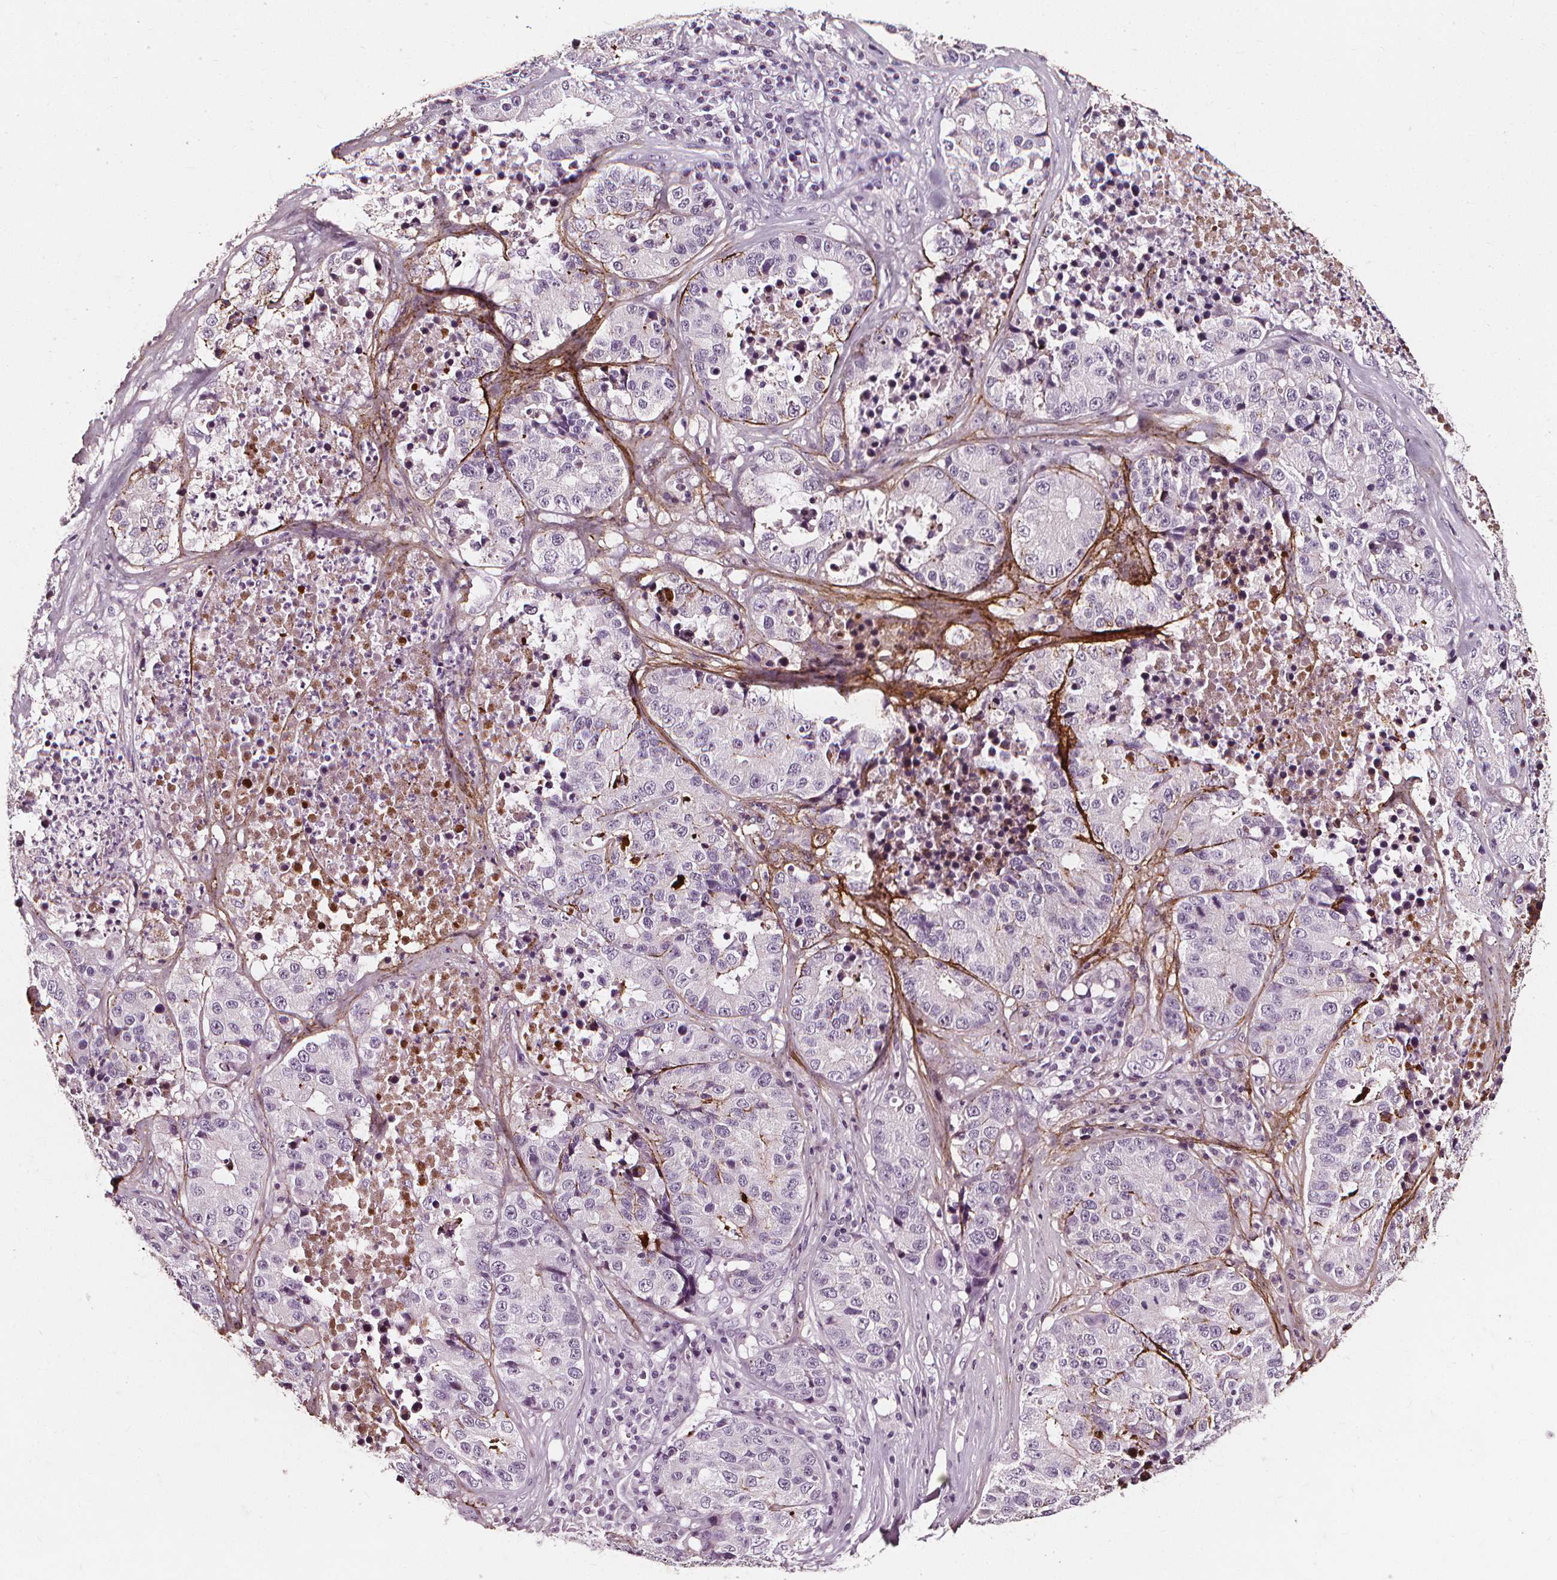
{"staining": {"intensity": "negative", "quantity": "none", "location": "none"}, "tissue": "stomach cancer", "cell_type": "Tumor cells", "image_type": "cancer", "snomed": [{"axis": "morphology", "description": "Adenocarcinoma, NOS"}, {"axis": "topography", "description": "Stomach"}], "caption": "A high-resolution image shows immunohistochemistry (IHC) staining of stomach cancer (adenocarcinoma), which displays no significant staining in tumor cells.", "gene": "DEFA5", "patient": {"sex": "male", "age": 71}}